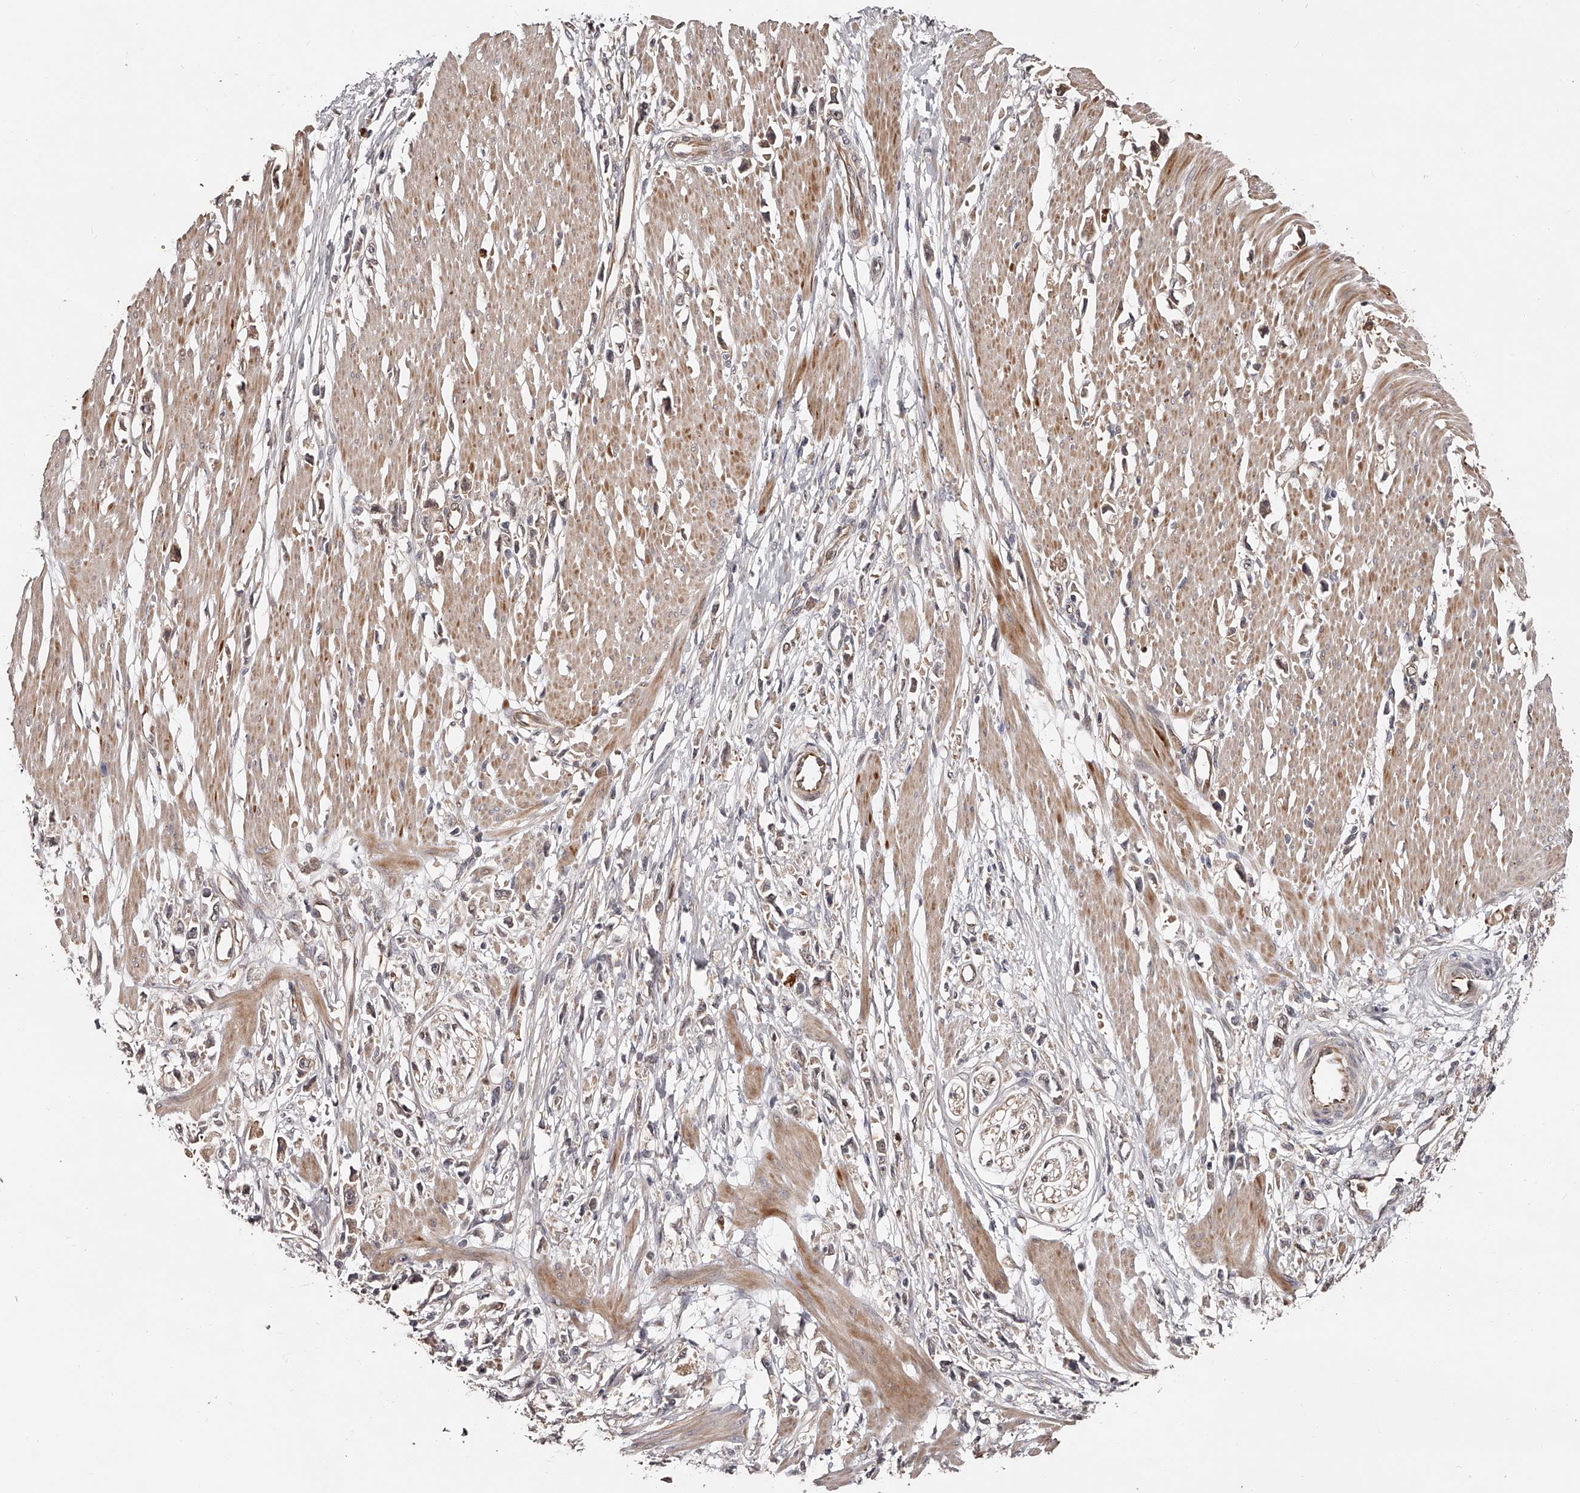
{"staining": {"intensity": "weak", "quantity": "<25%", "location": "cytoplasmic/membranous"}, "tissue": "stomach cancer", "cell_type": "Tumor cells", "image_type": "cancer", "snomed": [{"axis": "morphology", "description": "Adenocarcinoma, NOS"}, {"axis": "topography", "description": "Stomach"}], "caption": "Stomach cancer (adenocarcinoma) was stained to show a protein in brown. There is no significant staining in tumor cells.", "gene": "URGCP", "patient": {"sex": "female", "age": 59}}